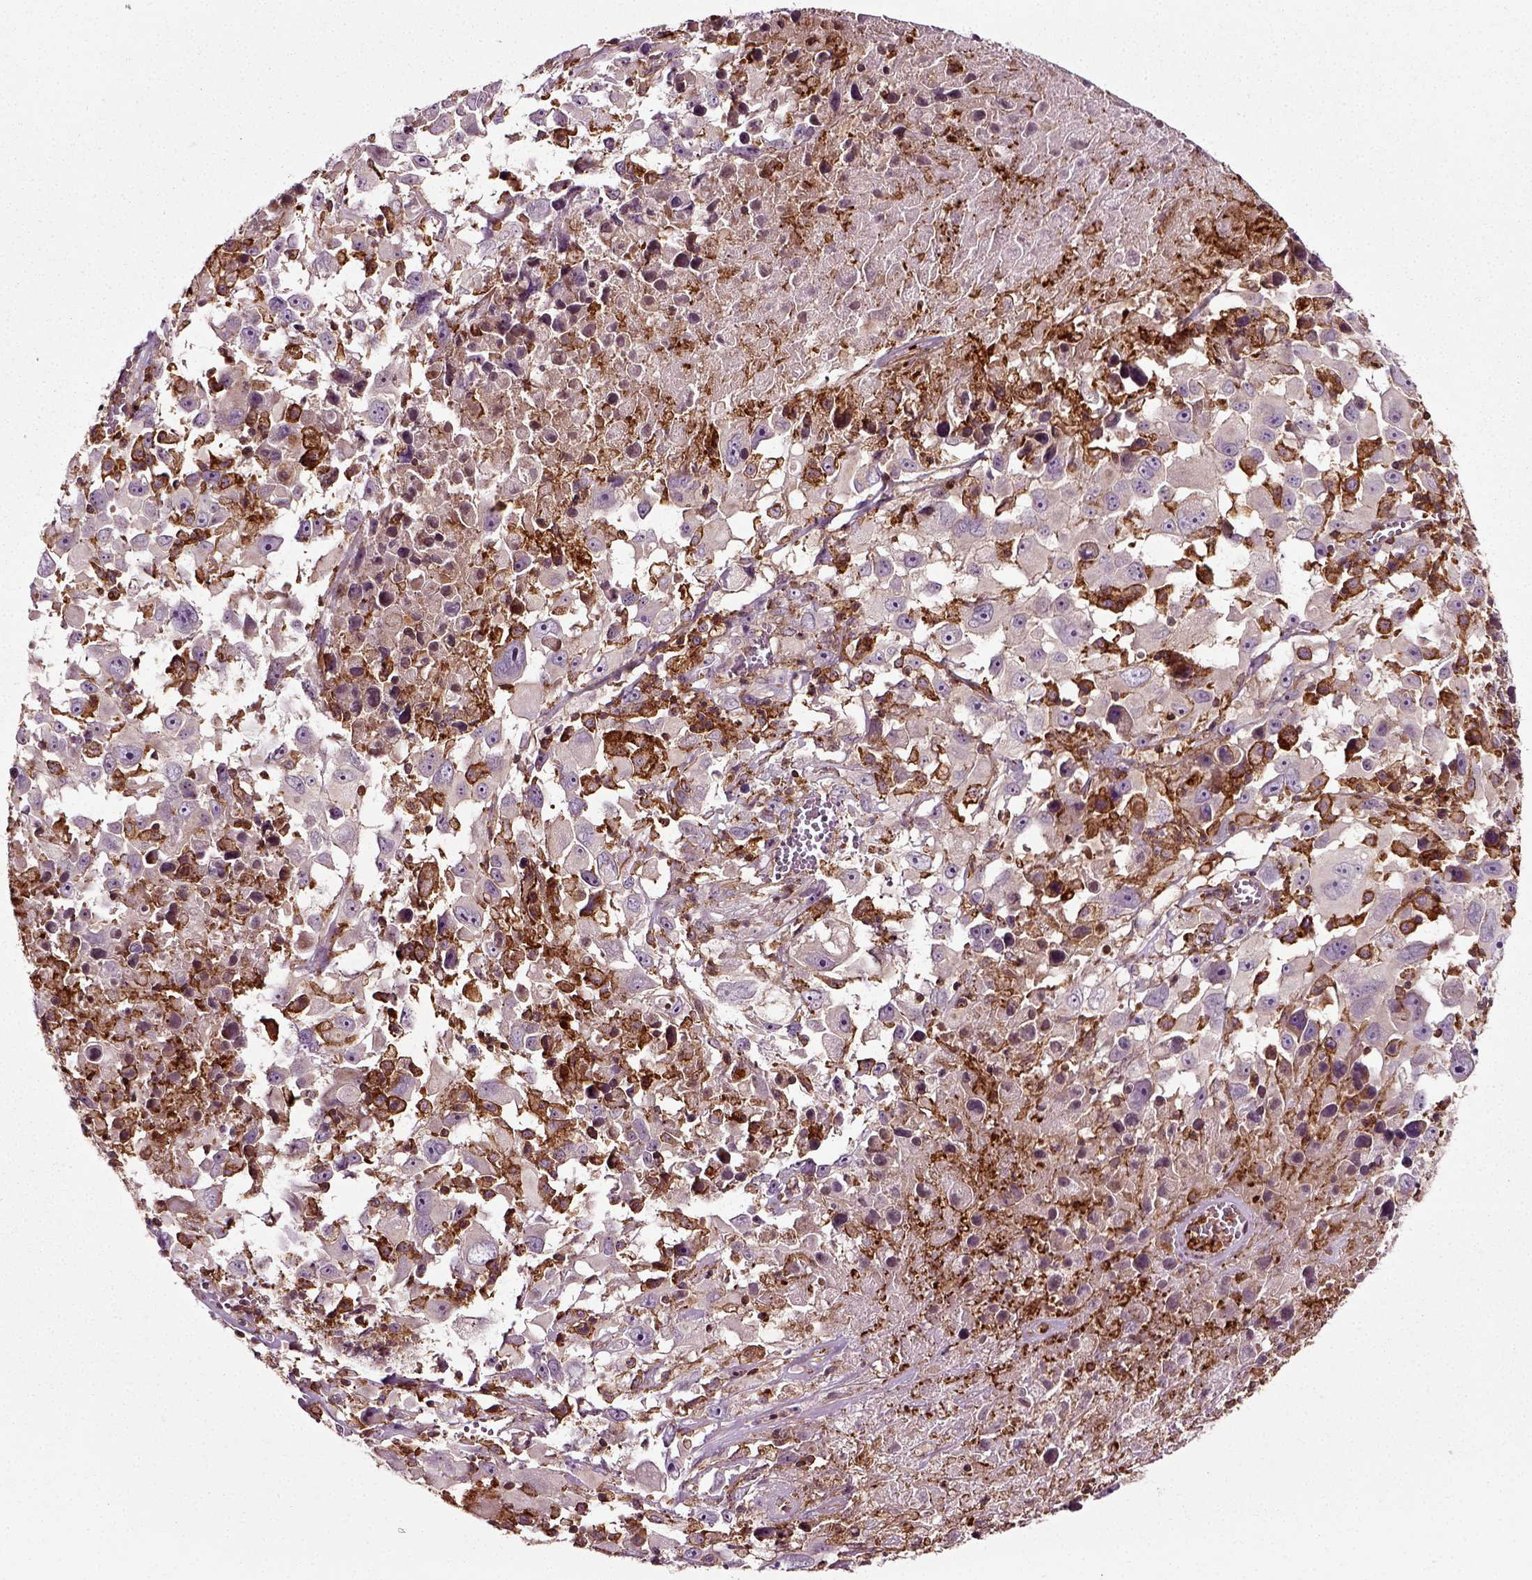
{"staining": {"intensity": "negative", "quantity": "none", "location": "none"}, "tissue": "melanoma", "cell_type": "Tumor cells", "image_type": "cancer", "snomed": [{"axis": "morphology", "description": "Malignant melanoma, Metastatic site"}, {"axis": "topography", "description": "Soft tissue"}], "caption": "This is an immunohistochemistry (IHC) micrograph of human melanoma. There is no positivity in tumor cells.", "gene": "RHOF", "patient": {"sex": "male", "age": 50}}